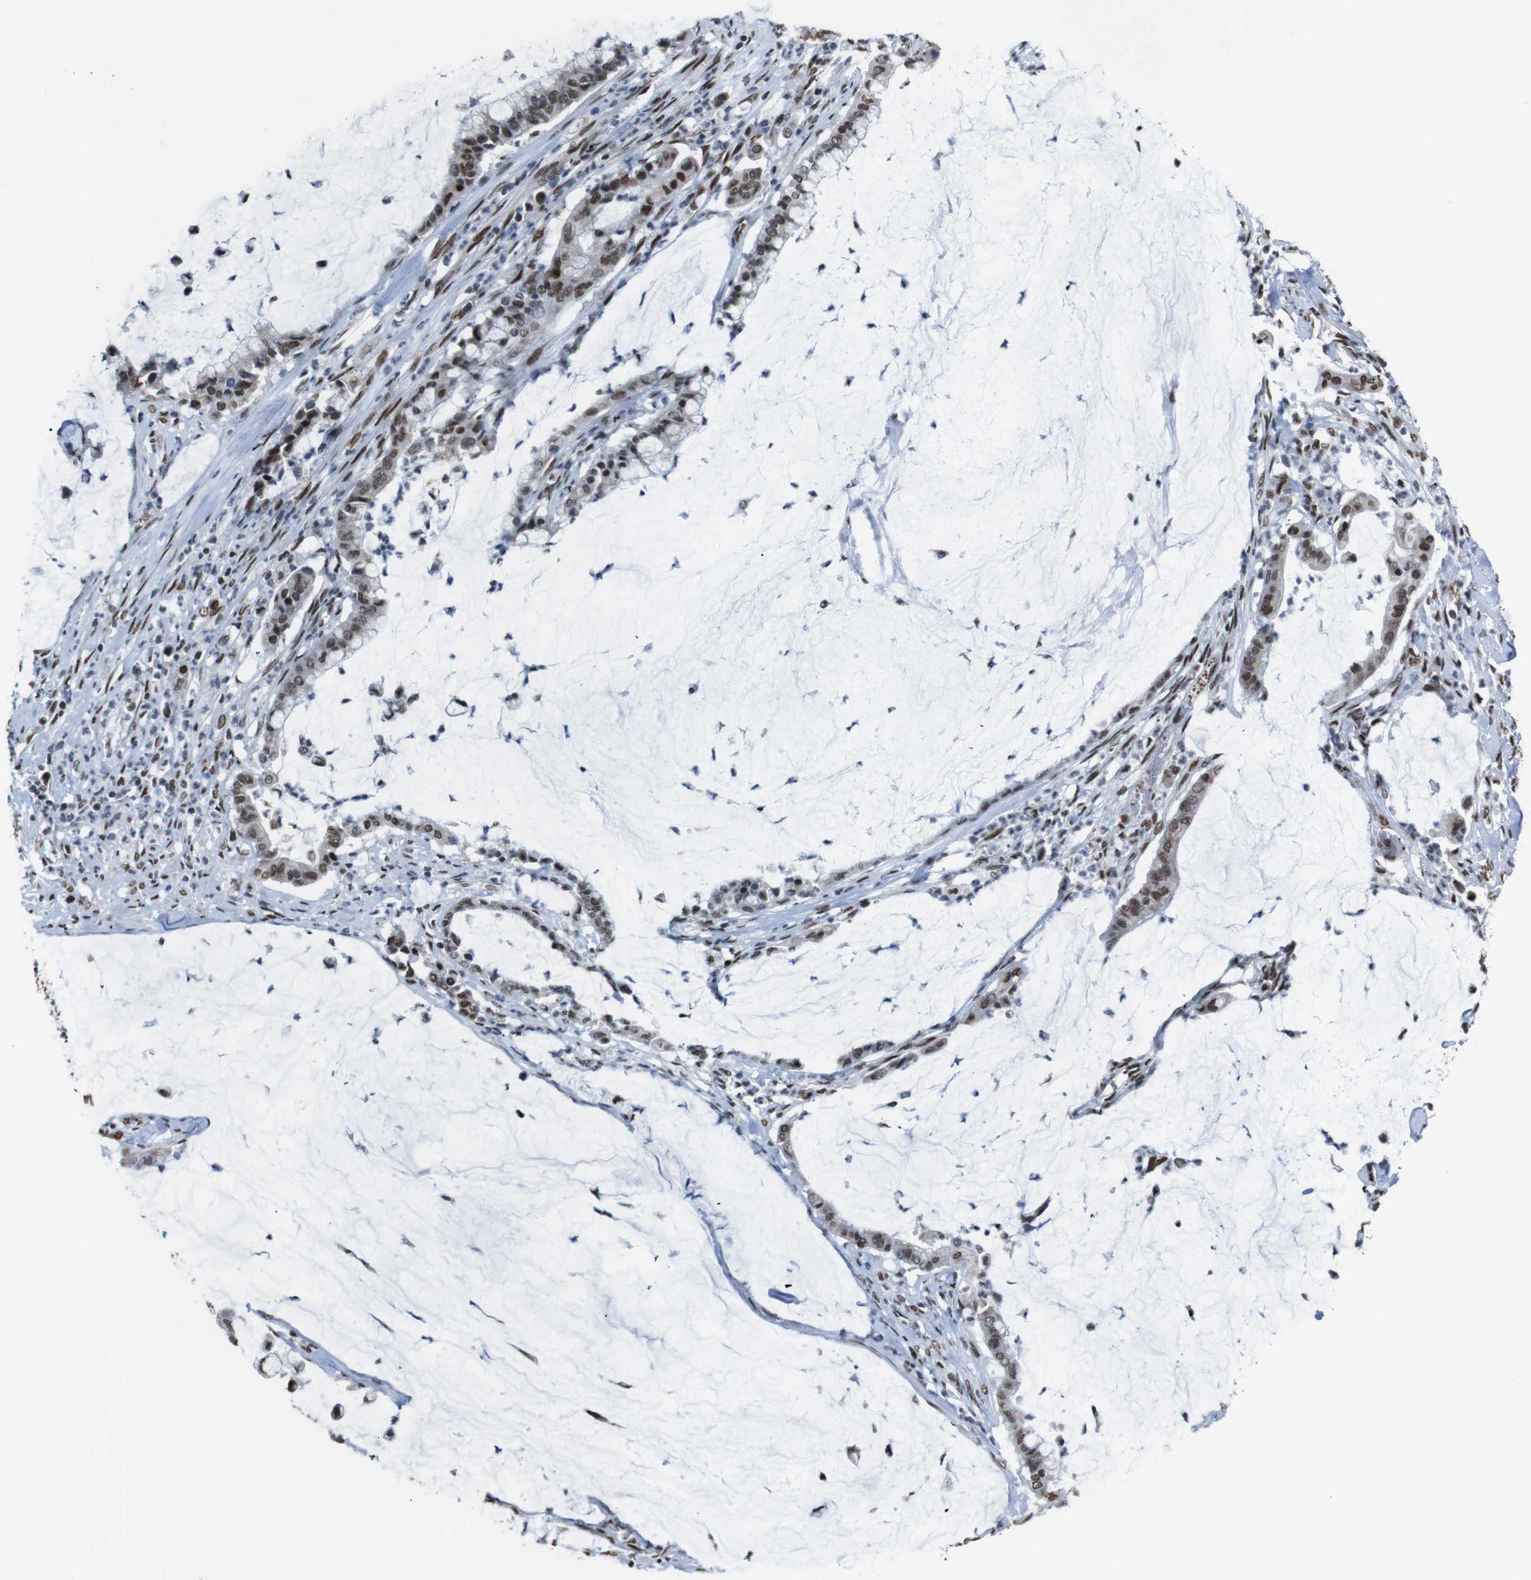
{"staining": {"intensity": "moderate", "quantity": ">75%", "location": "nuclear"}, "tissue": "pancreatic cancer", "cell_type": "Tumor cells", "image_type": "cancer", "snomed": [{"axis": "morphology", "description": "Adenocarcinoma, NOS"}, {"axis": "topography", "description": "Pancreas"}], "caption": "High-magnification brightfield microscopy of adenocarcinoma (pancreatic) stained with DAB (3,3'-diaminobenzidine) (brown) and counterstained with hematoxylin (blue). tumor cells exhibit moderate nuclear staining is identified in about>75% of cells.", "gene": "ROMO1", "patient": {"sex": "male", "age": 41}}